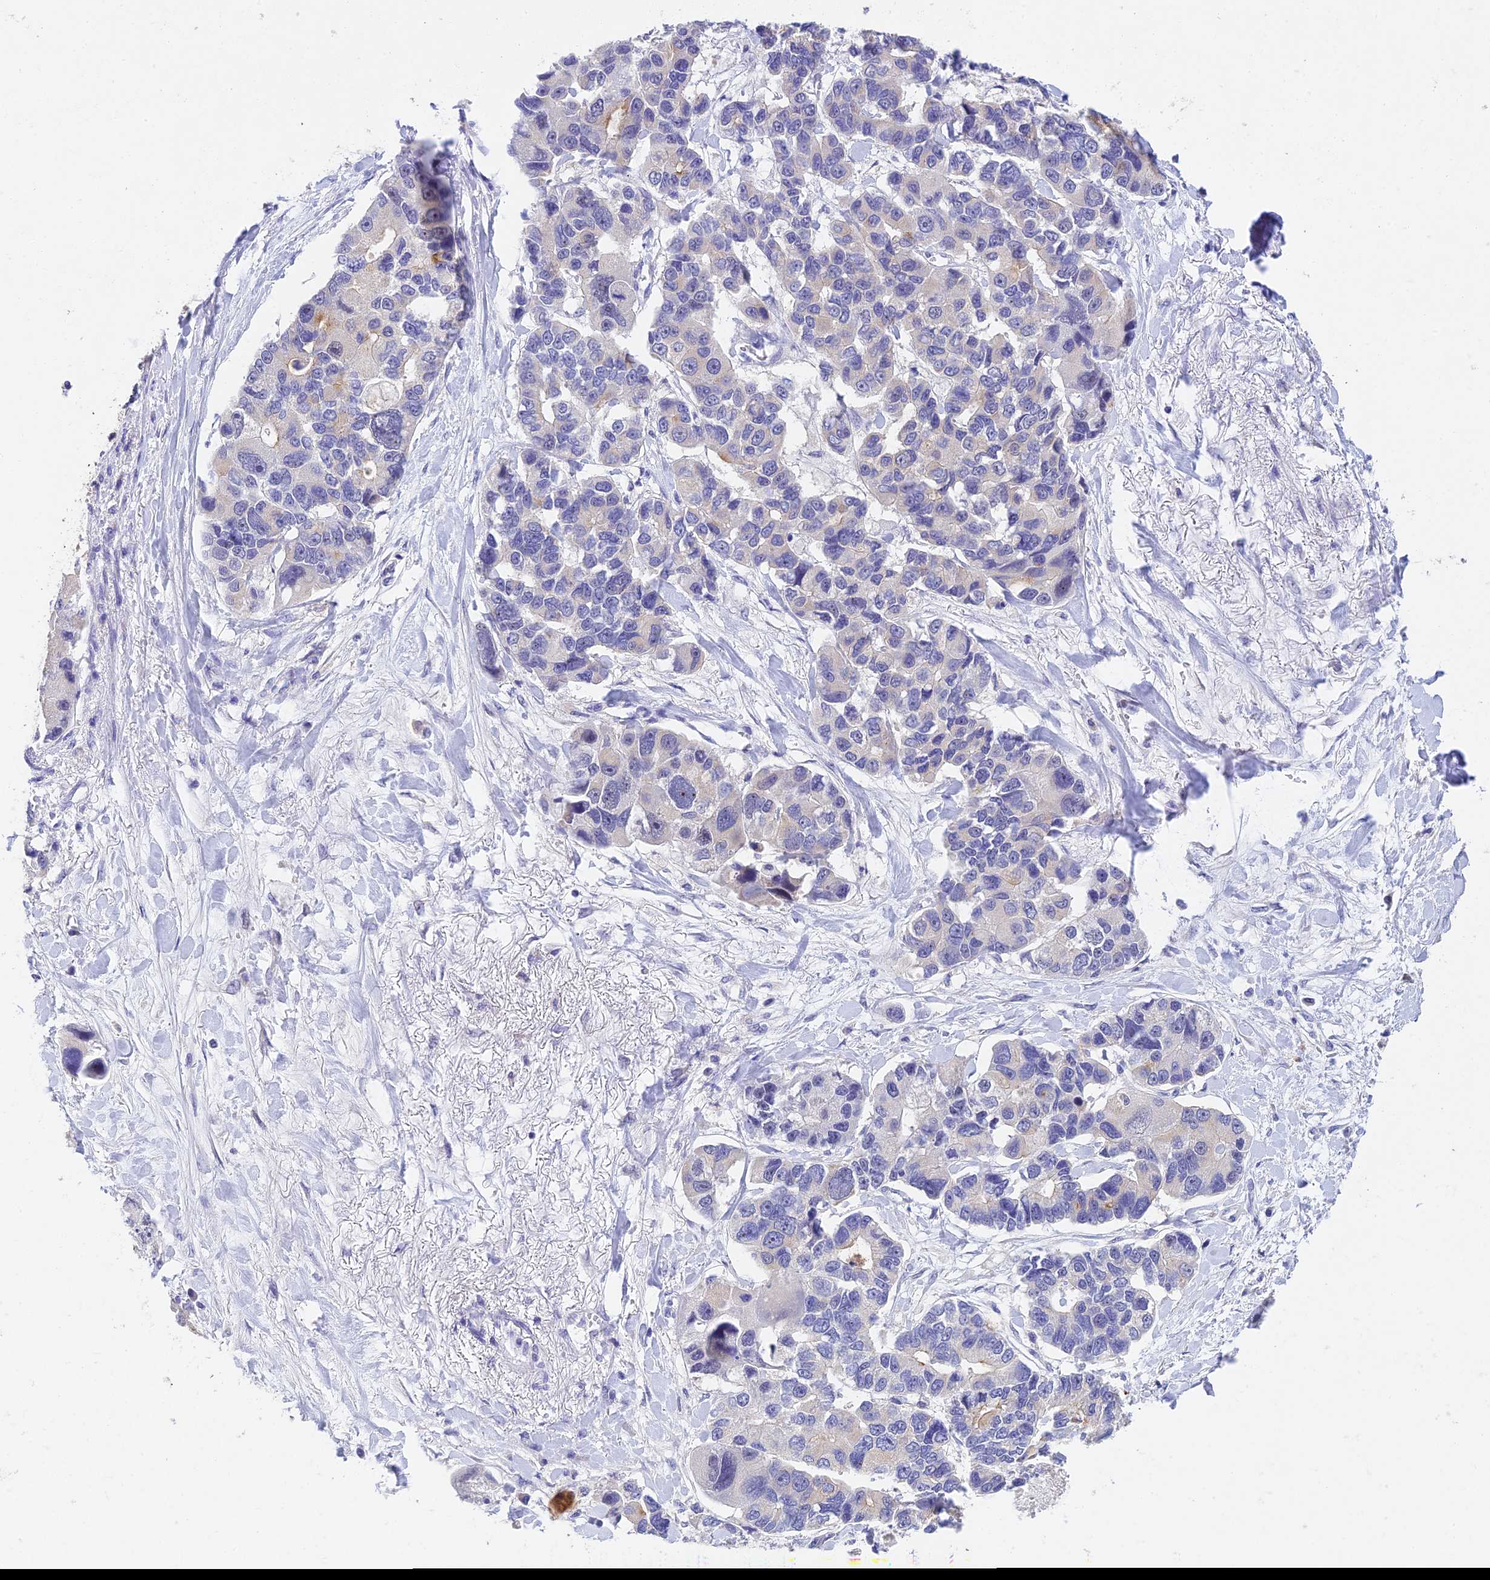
{"staining": {"intensity": "negative", "quantity": "none", "location": "none"}, "tissue": "lung cancer", "cell_type": "Tumor cells", "image_type": "cancer", "snomed": [{"axis": "morphology", "description": "Adenocarcinoma, NOS"}, {"axis": "topography", "description": "Lung"}], "caption": "High magnification brightfield microscopy of lung adenocarcinoma stained with DAB (brown) and counterstained with hematoxylin (blue): tumor cells show no significant expression. (DAB (3,3'-diaminobenzidine) IHC visualized using brightfield microscopy, high magnification).", "gene": "NSMCE1", "patient": {"sex": "female", "age": 54}}